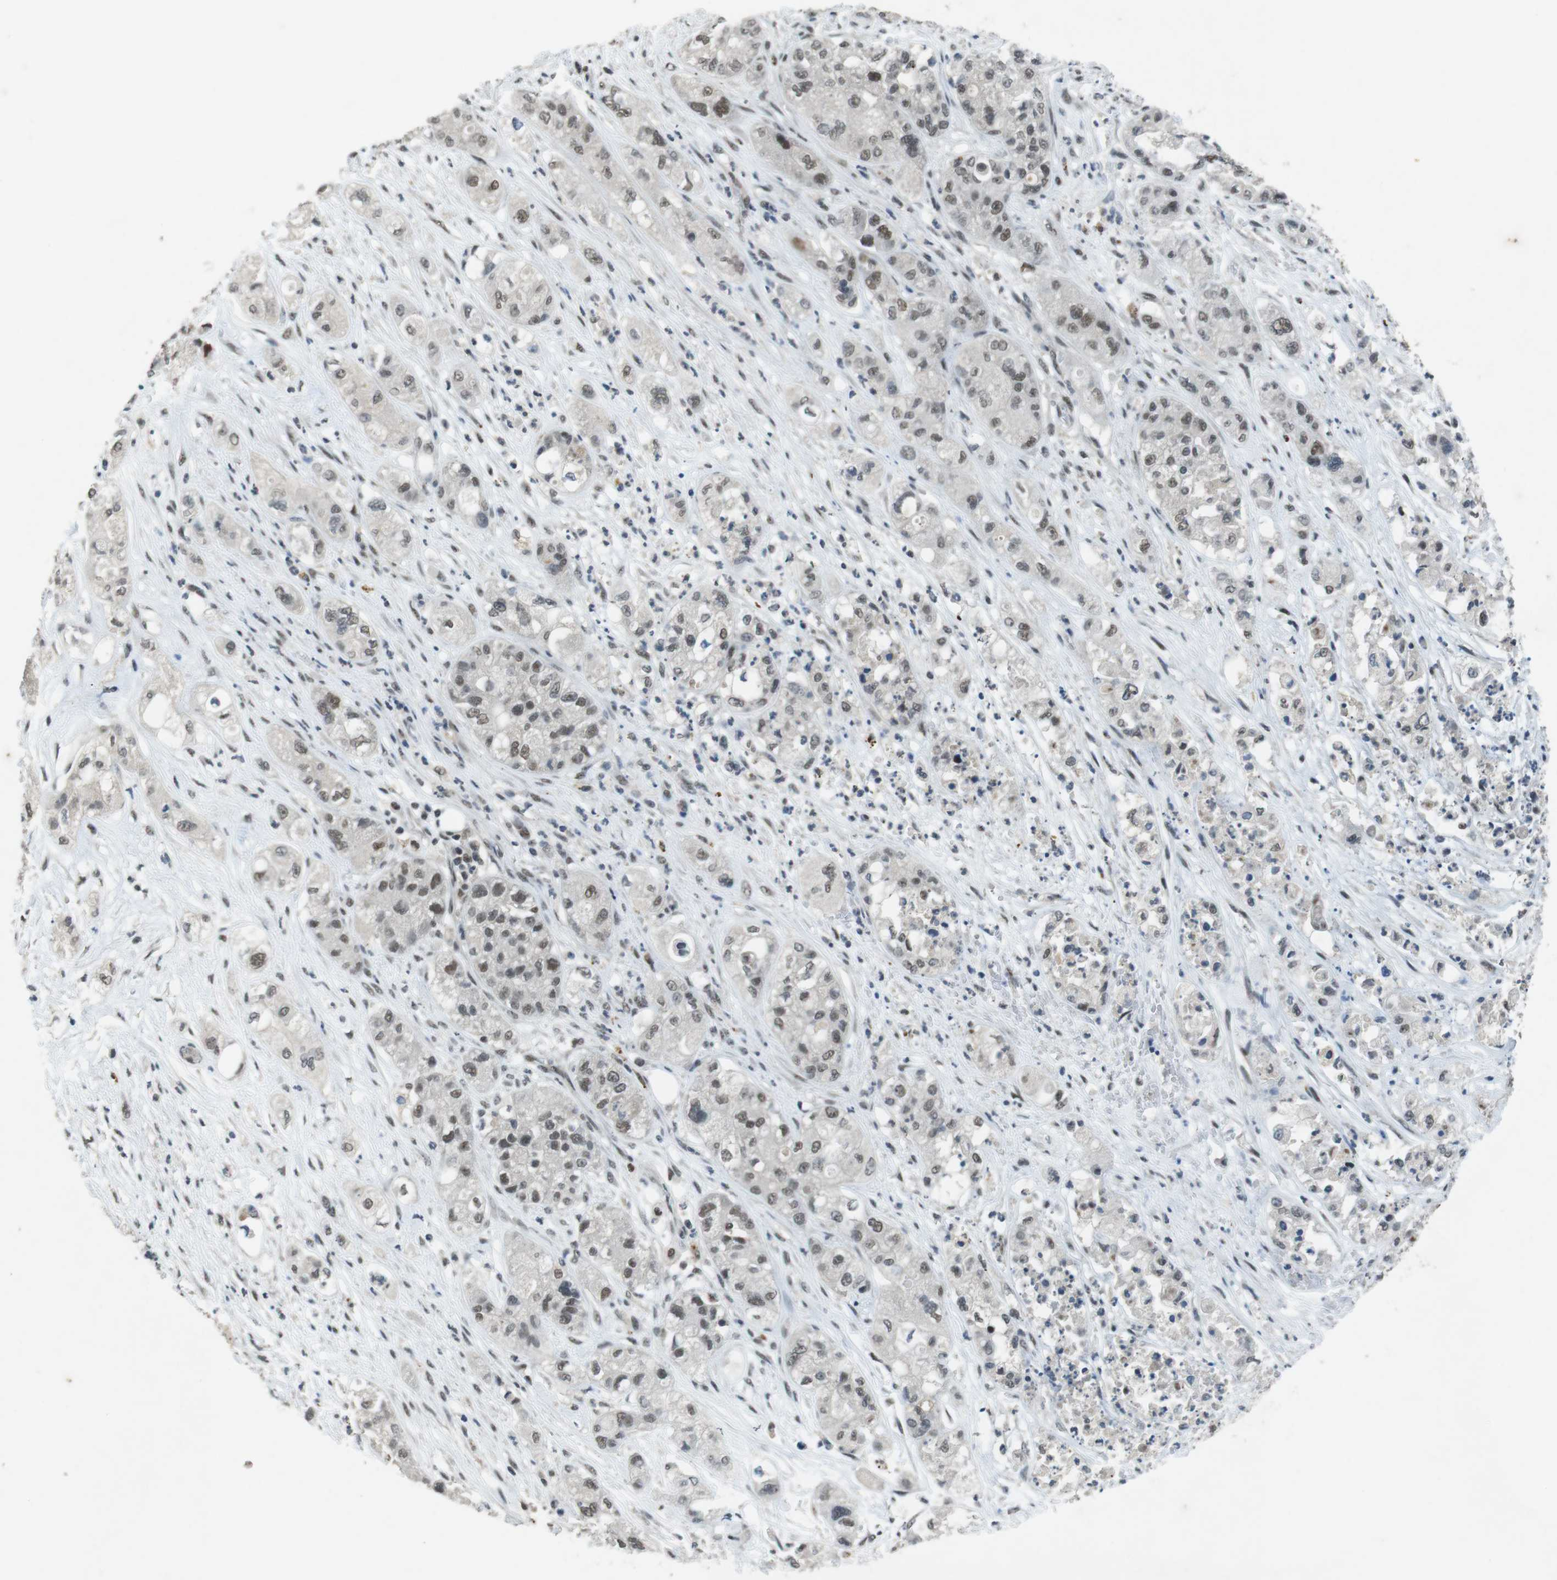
{"staining": {"intensity": "weak", "quantity": ">75%", "location": "nuclear"}, "tissue": "pancreatic cancer", "cell_type": "Tumor cells", "image_type": "cancer", "snomed": [{"axis": "morphology", "description": "Adenocarcinoma, NOS"}, {"axis": "topography", "description": "Pancreas"}], "caption": "Tumor cells reveal low levels of weak nuclear positivity in about >75% of cells in pancreatic cancer. The protein of interest is shown in brown color, while the nuclei are stained blue.", "gene": "USP7", "patient": {"sex": "female", "age": 78}}